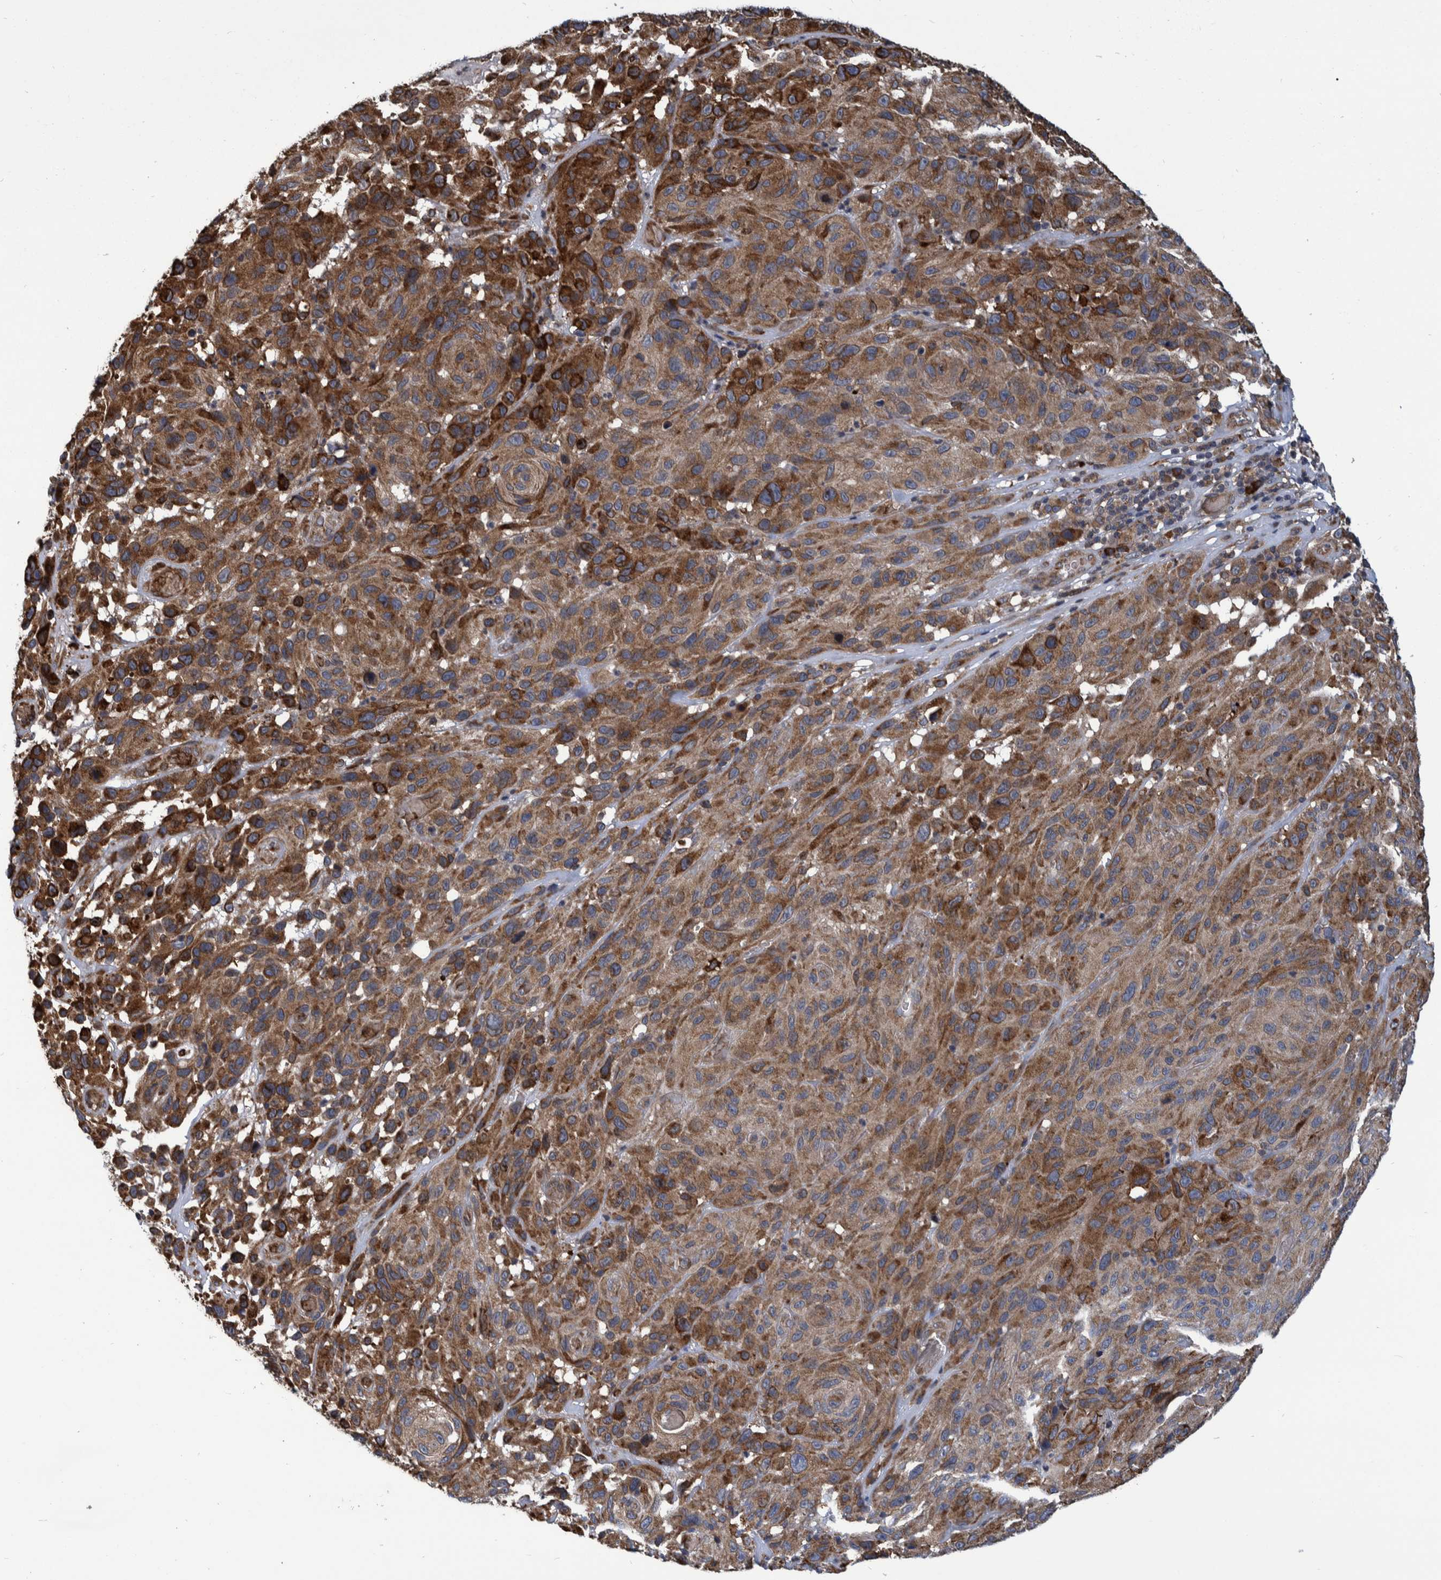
{"staining": {"intensity": "moderate", "quantity": ">75%", "location": "cytoplasmic/membranous"}, "tissue": "melanoma", "cell_type": "Tumor cells", "image_type": "cancer", "snomed": [{"axis": "morphology", "description": "Malignant melanoma, NOS"}, {"axis": "topography", "description": "Skin"}], "caption": "A brown stain labels moderate cytoplasmic/membranous staining of a protein in malignant melanoma tumor cells.", "gene": "SPAG5", "patient": {"sex": "male", "age": 66}}